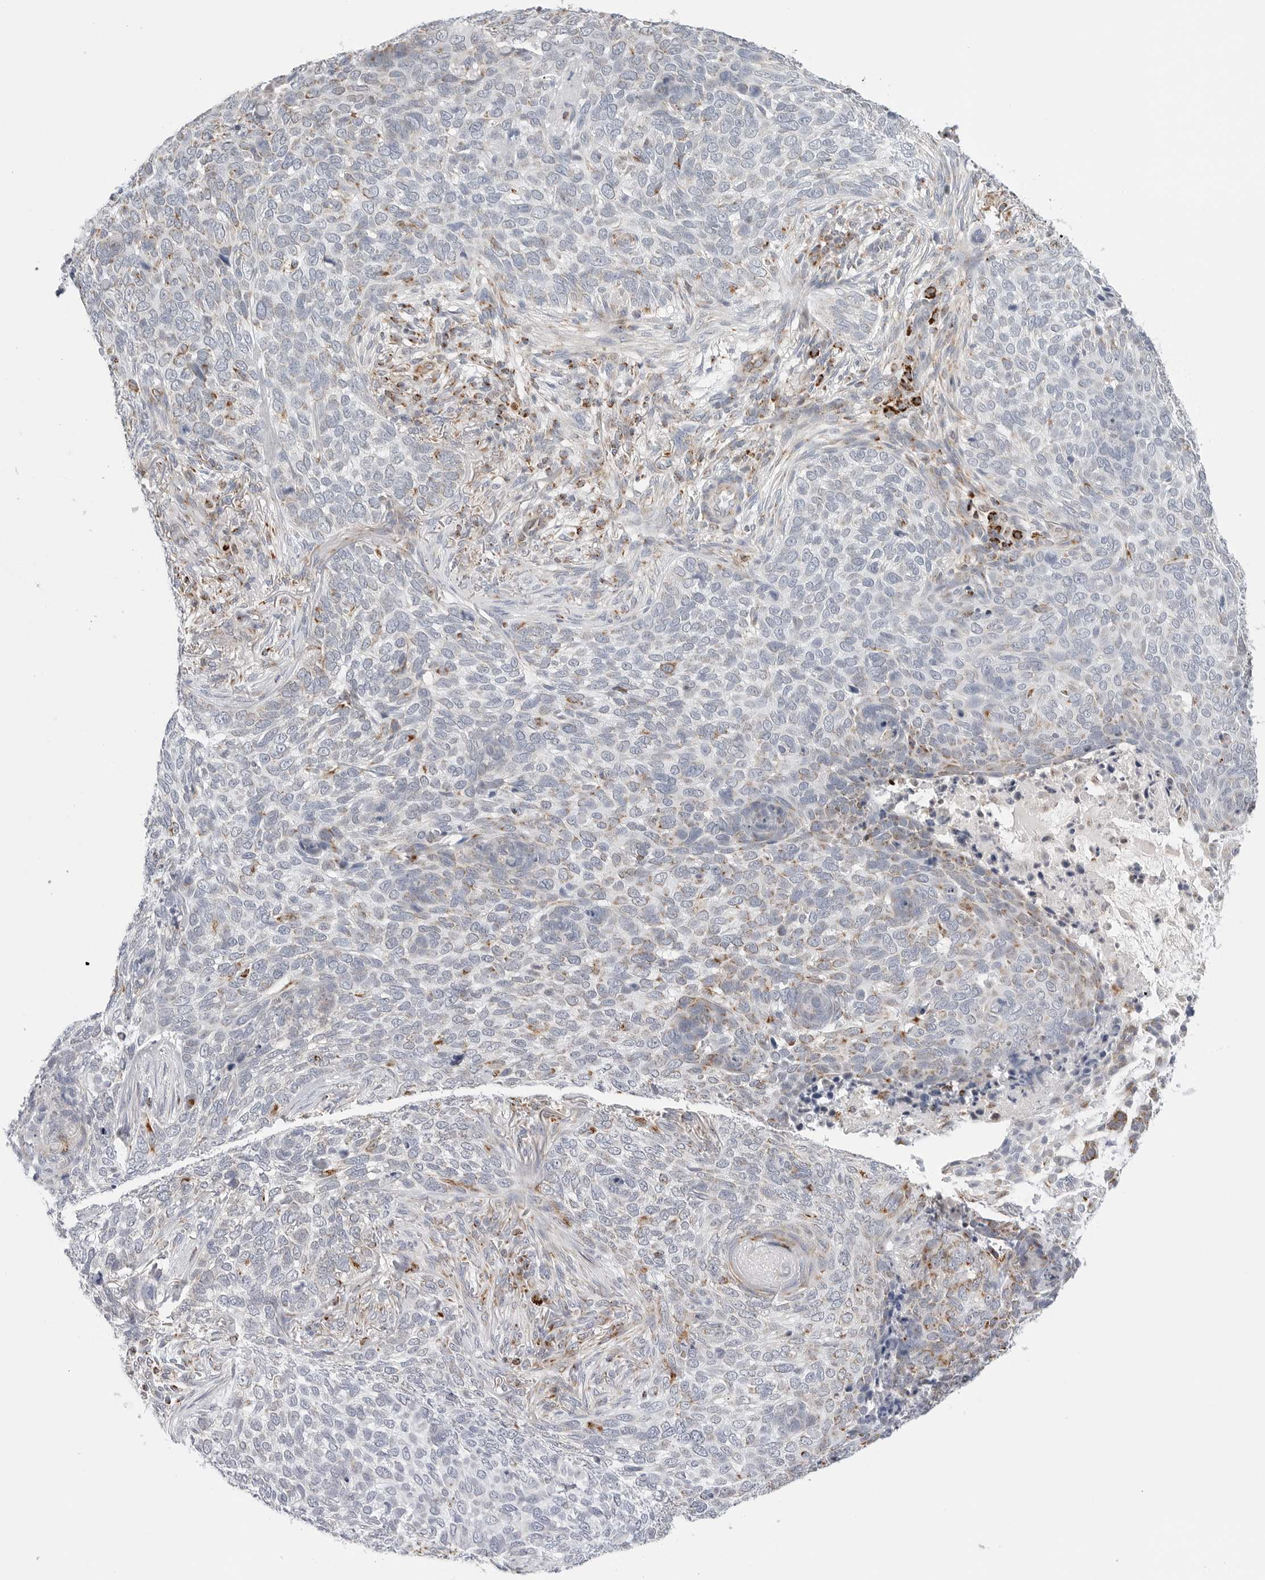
{"staining": {"intensity": "negative", "quantity": "none", "location": "none"}, "tissue": "skin cancer", "cell_type": "Tumor cells", "image_type": "cancer", "snomed": [{"axis": "morphology", "description": "Basal cell carcinoma"}, {"axis": "topography", "description": "Skin"}], "caption": "DAB (3,3'-diaminobenzidine) immunohistochemical staining of skin cancer (basal cell carcinoma) exhibits no significant expression in tumor cells.", "gene": "ATP5IF1", "patient": {"sex": "female", "age": 64}}